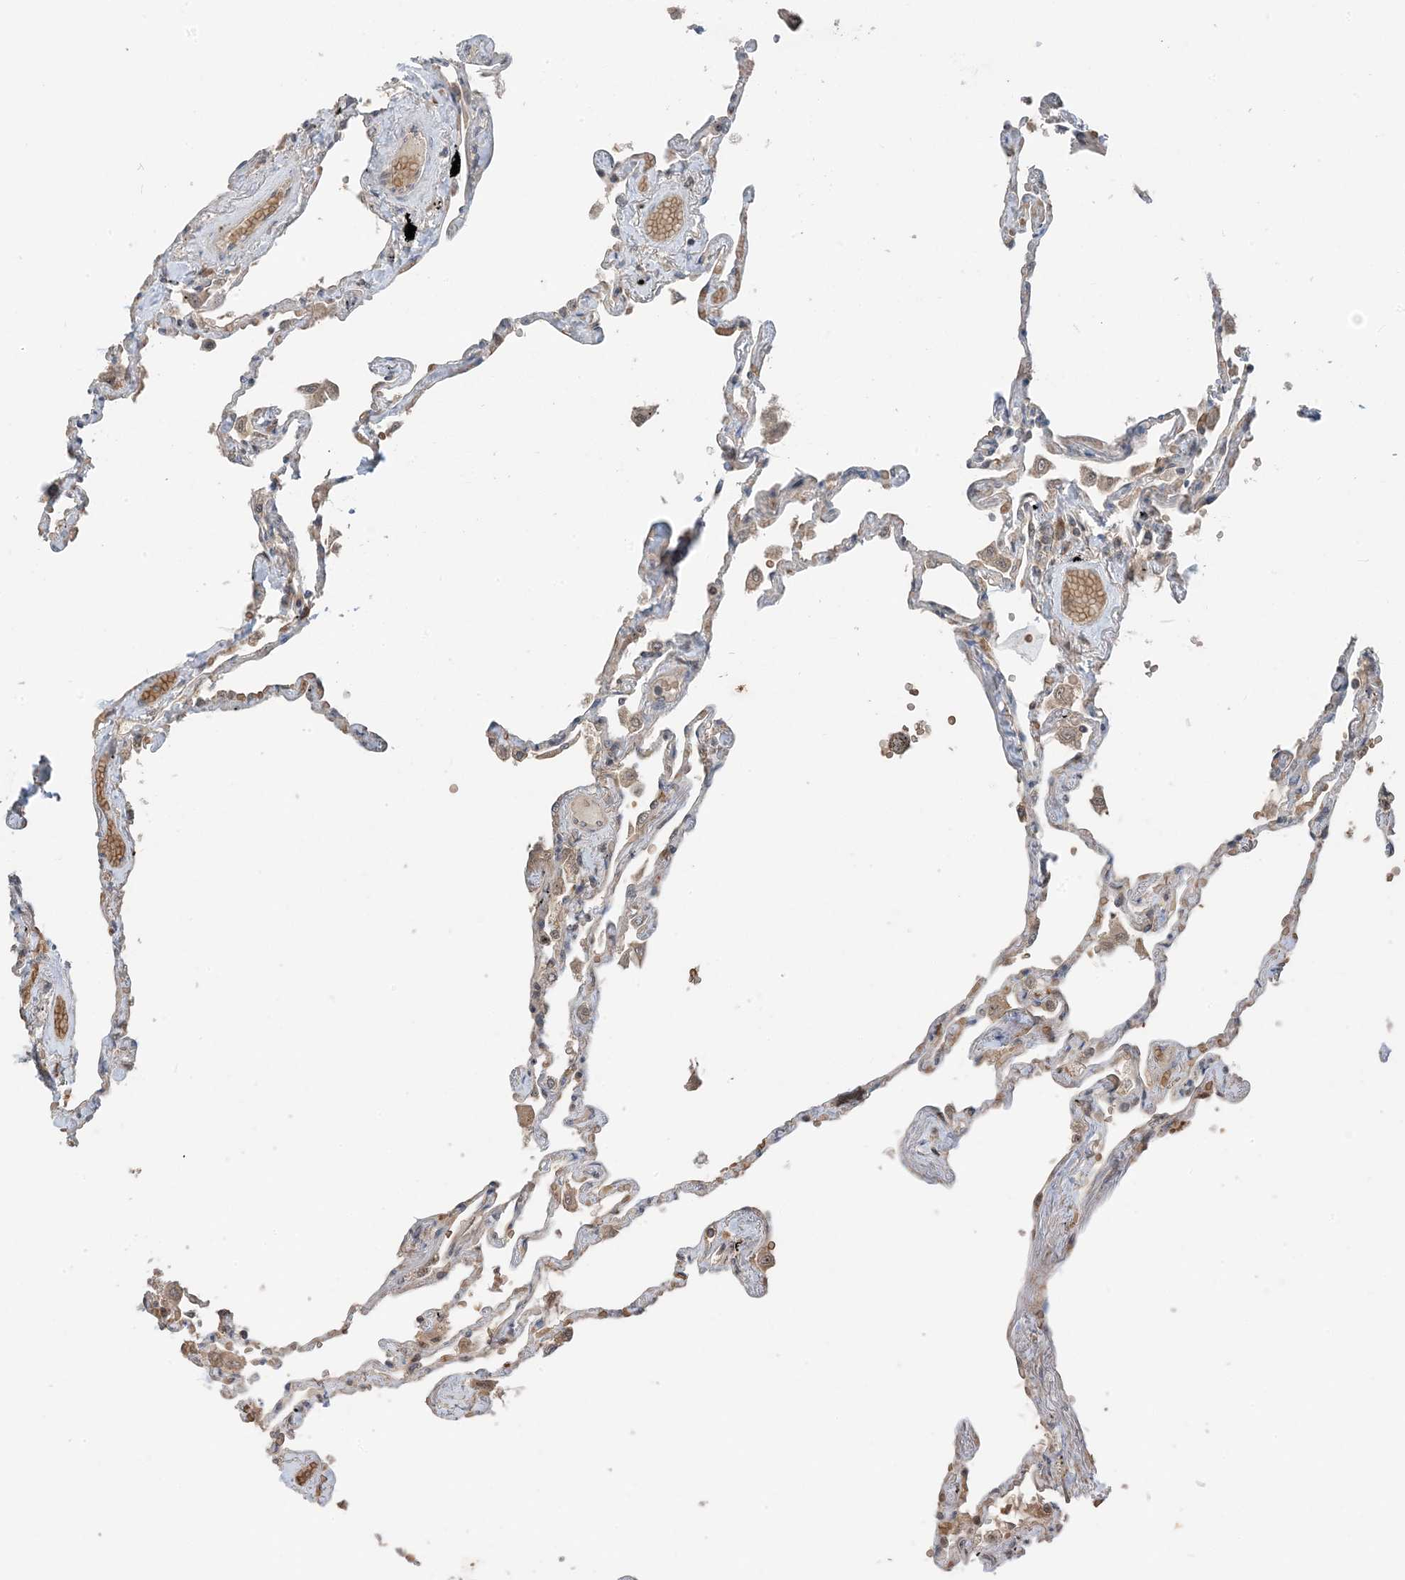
{"staining": {"intensity": "weak", "quantity": "<25%", "location": "cytoplasmic/membranous"}, "tissue": "lung", "cell_type": "Alveolar cells", "image_type": "normal", "snomed": [{"axis": "morphology", "description": "Normal tissue, NOS"}, {"axis": "topography", "description": "Lung"}], "caption": "Protein analysis of normal lung displays no significant expression in alveolar cells. The staining is performed using DAB brown chromogen with nuclei counter-stained in using hematoxylin.", "gene": "PUSL1", "patient": {"sex": "female", "age": 67}}